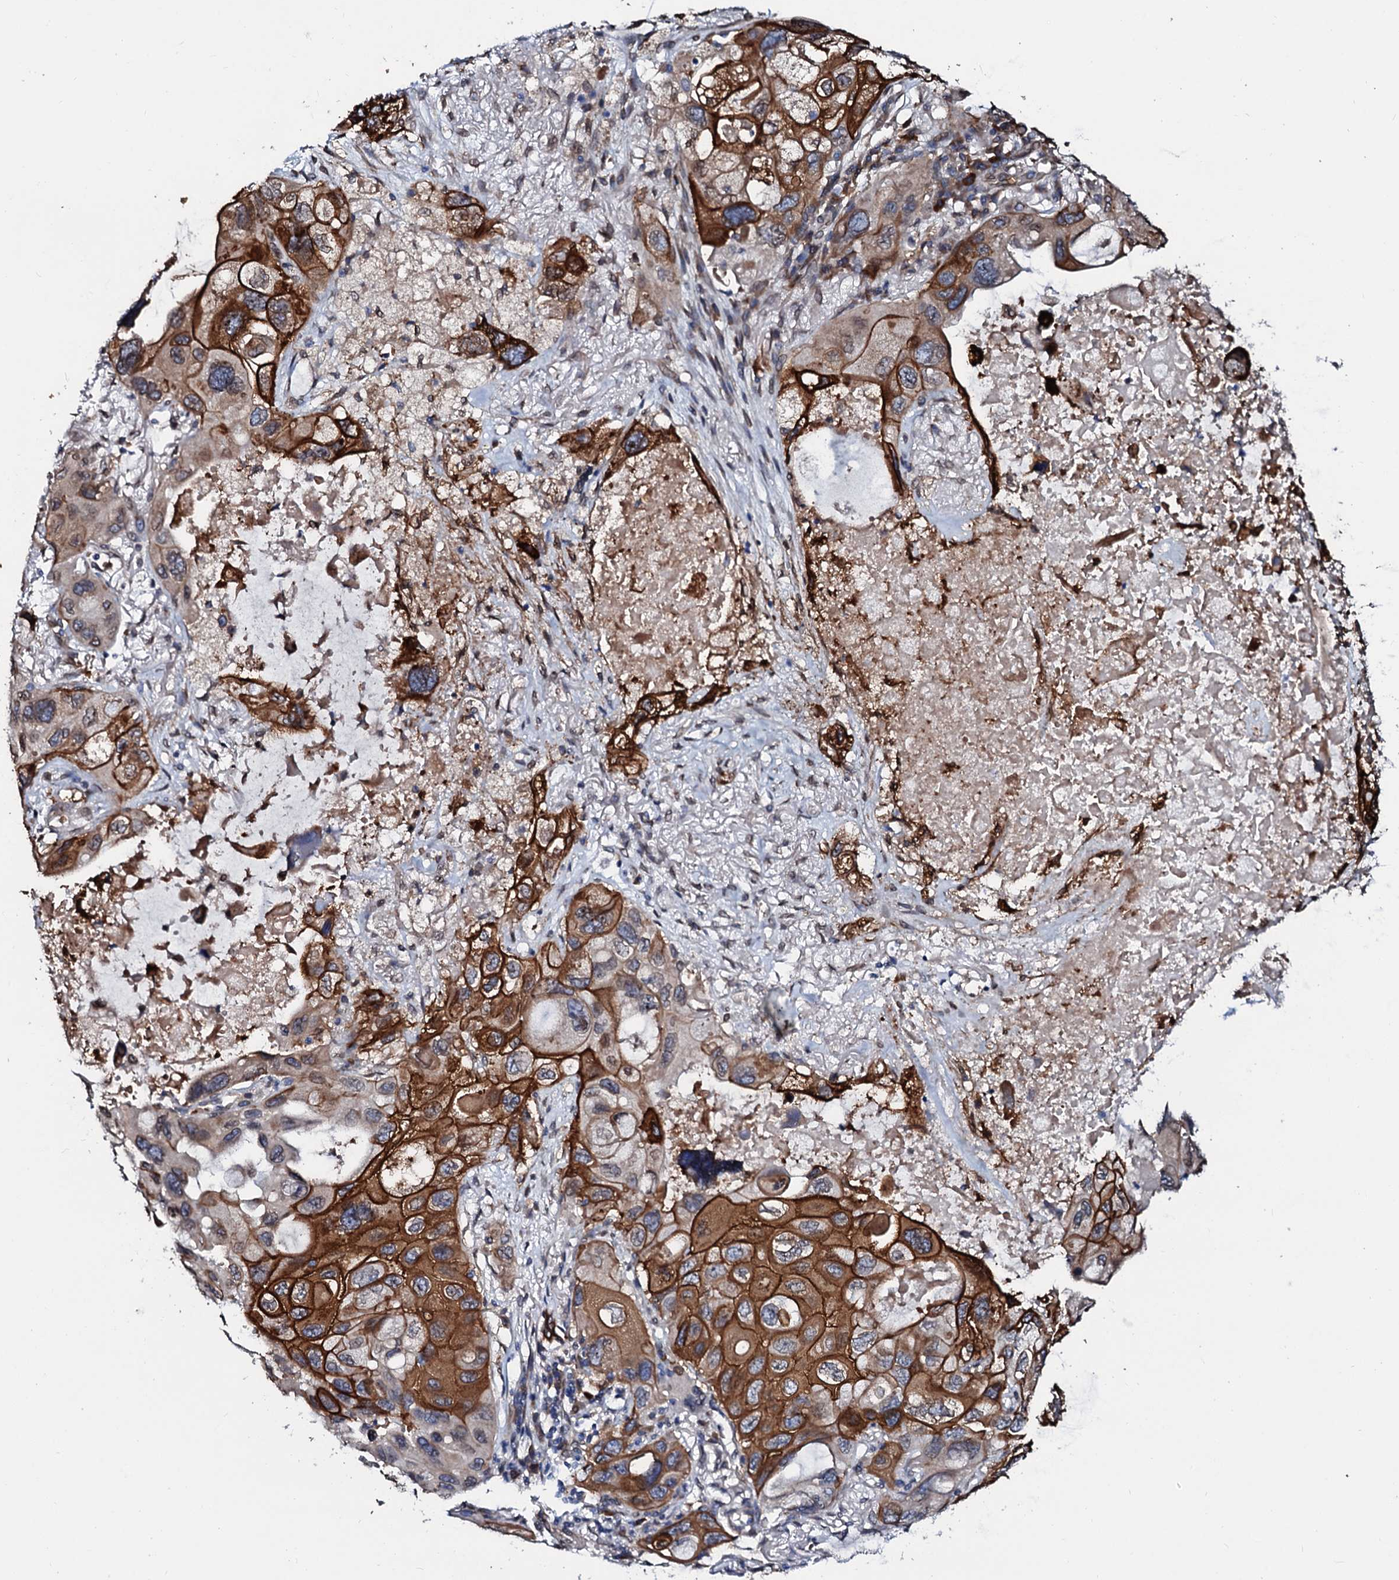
{"staining": {"intensity": "strong", "quantity": "25%-75%", "location": "cytoplasmic/membranous"}, "tissue": "lung cancer", "cell_type": "Tumor cells", "image_type": "cancer", "snomed": [{"axis": "morphology", "description": "Squamous cell carcinoma, NOS"}, {"axis": "topography", "description": "Lung"}], "caption": "Tumor cells show high levels of strong cytoplasmic/membranous positivity in about 25%-75% of cells in human squamous cell carcinoma (lung).", "gene": "NRP2", "patient": {"sex": "female", "age": 73}}